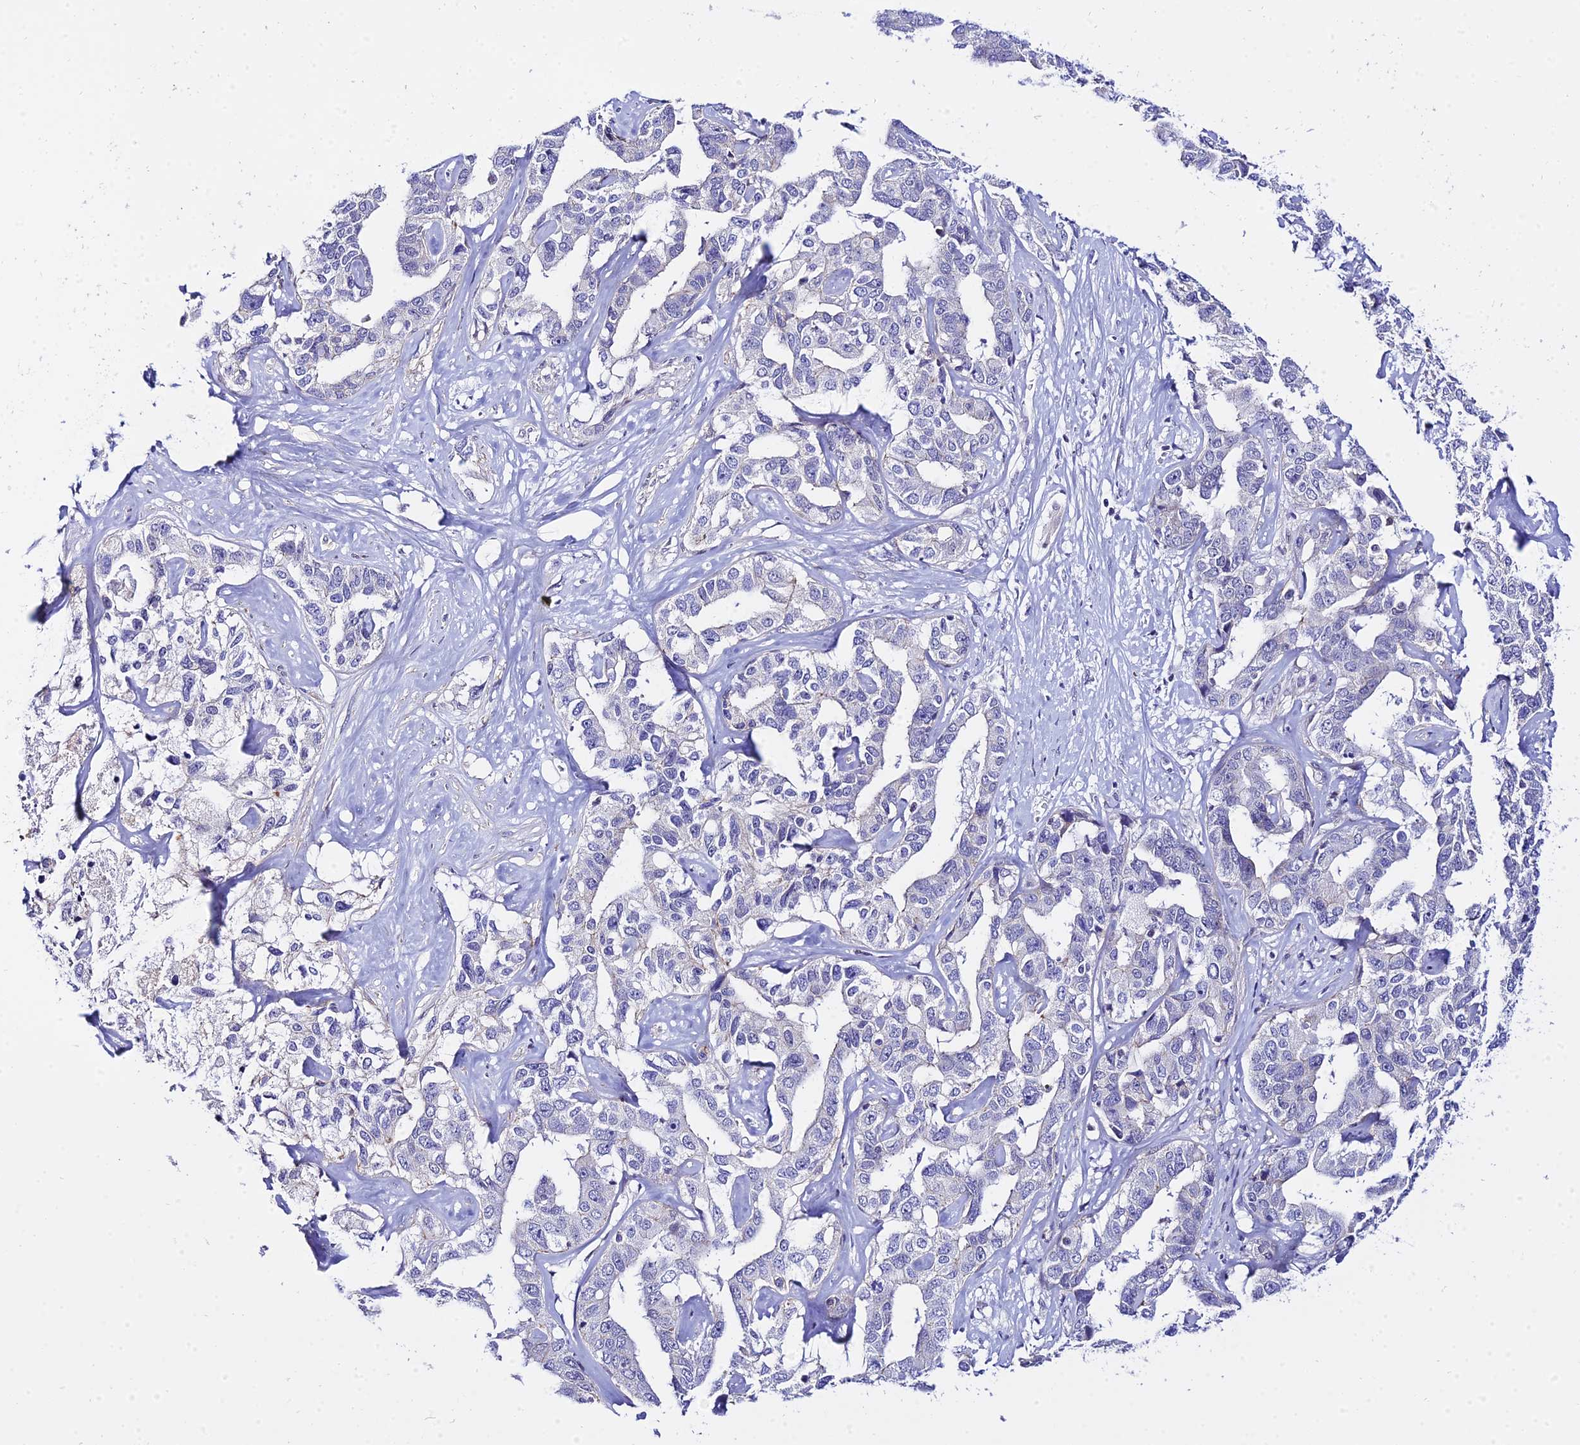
{"staining": {"intensity": "negative", "quantity": "none", "location": "none"}, "tissue": "liver cancer", "cell_type": "Tumor cells", "image_type": "cancer", "snomed": [{"axis": "morphology", "description": "Cholangiocarcinoma"}, {"axis": "topography", "description": "Liver"}], "caption": "Tumor cells show no significant protein expression in cholangiocarcinoma (liver).", "gene": "ZNF628", "patient": {"sex": "male", "age": 59}}